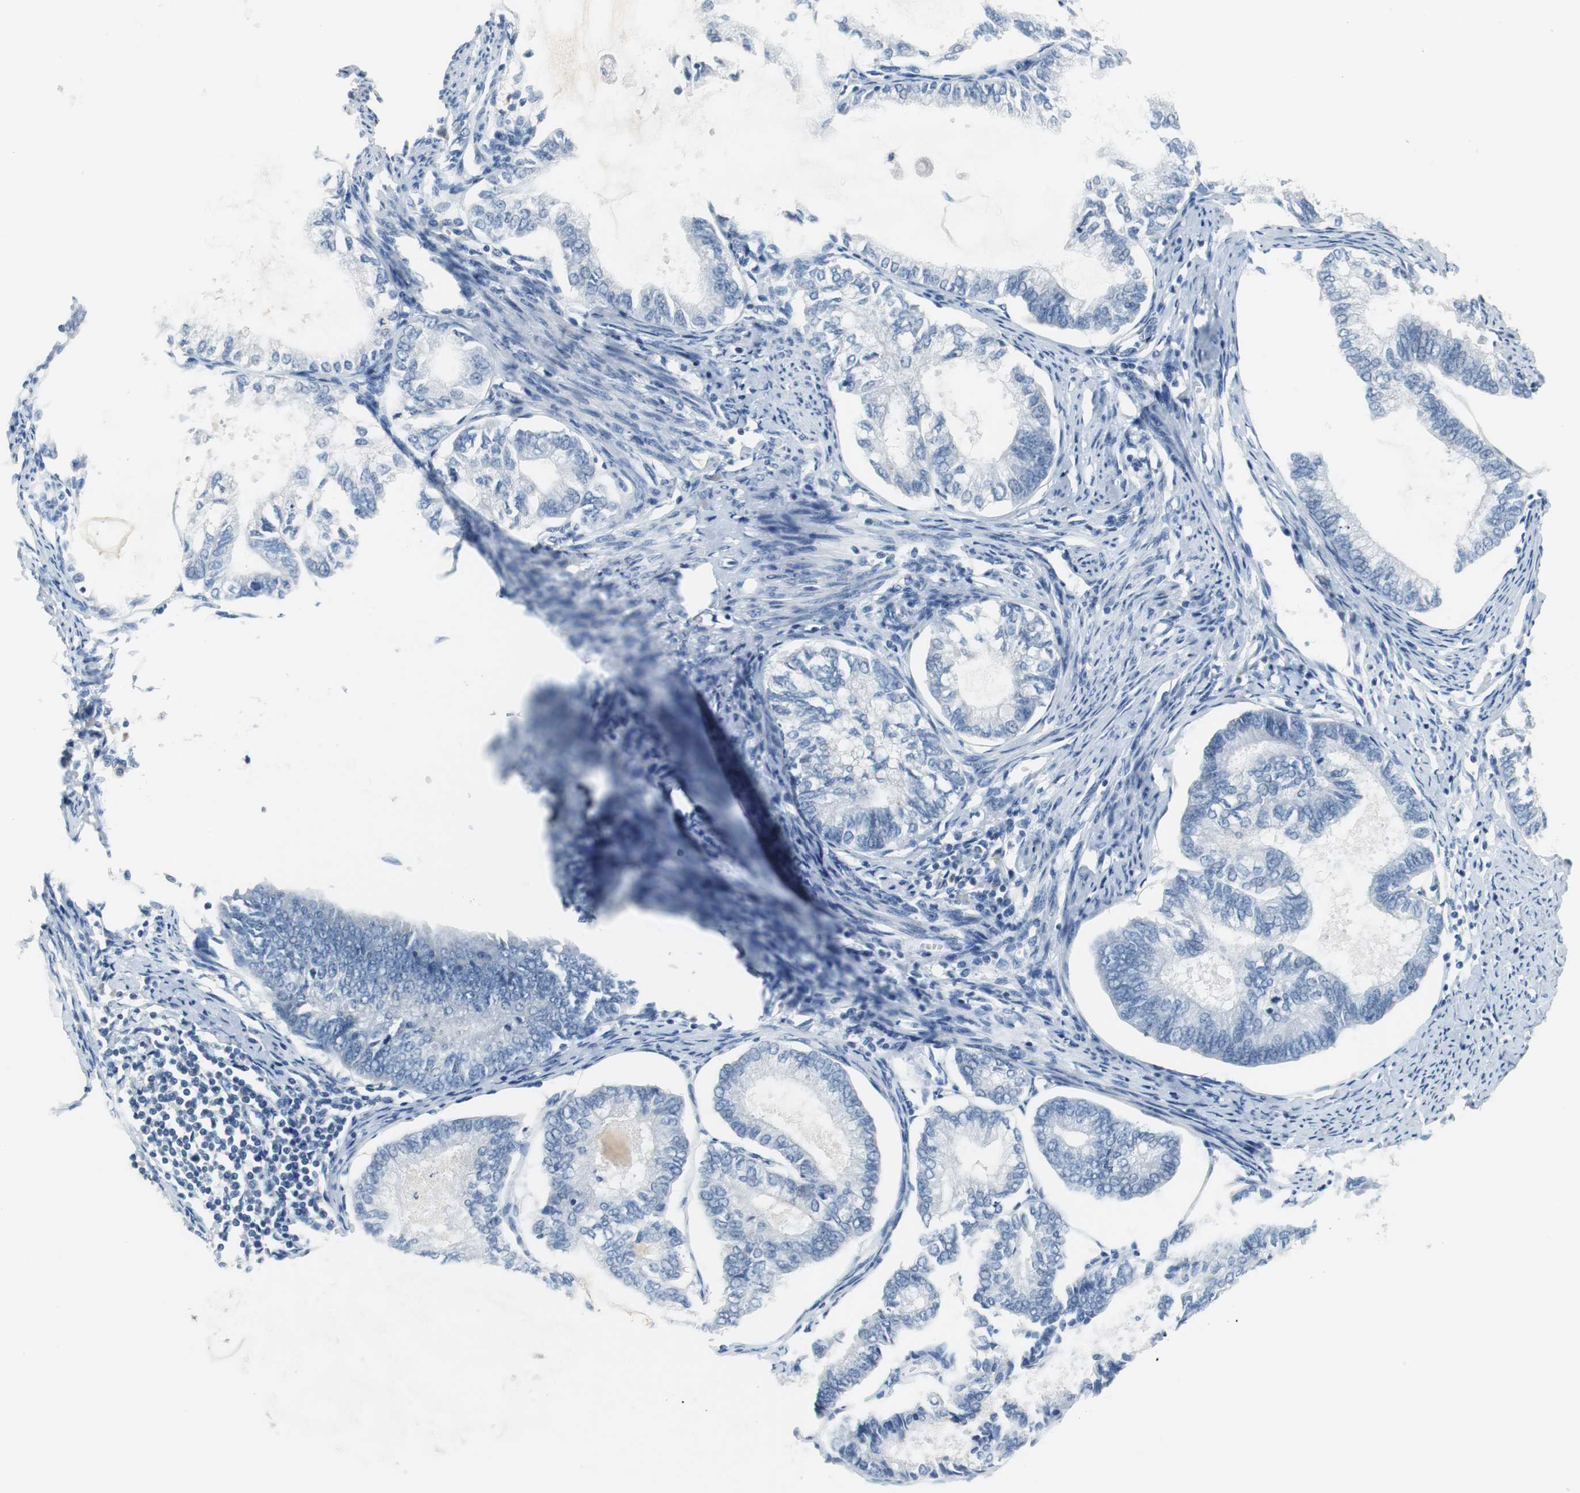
{"staining": {"intensity": "negative", "quantity": "none", "location": "none"}, "tissue": "endometrial cancer", "cell_type": "Tumor cells", "image_type": "cancer", "snomed": [{"axis": "morphology", "description": "Adenocarcinoma, NOS"}, {"axis": "topography", "description": "Endometrium"}], "caption": "There is no significant expression in tumor cells of endometrial adenocarcinoma.", "gene": "GLCCI1", "patient": {"sex": "female", "age": 86}}